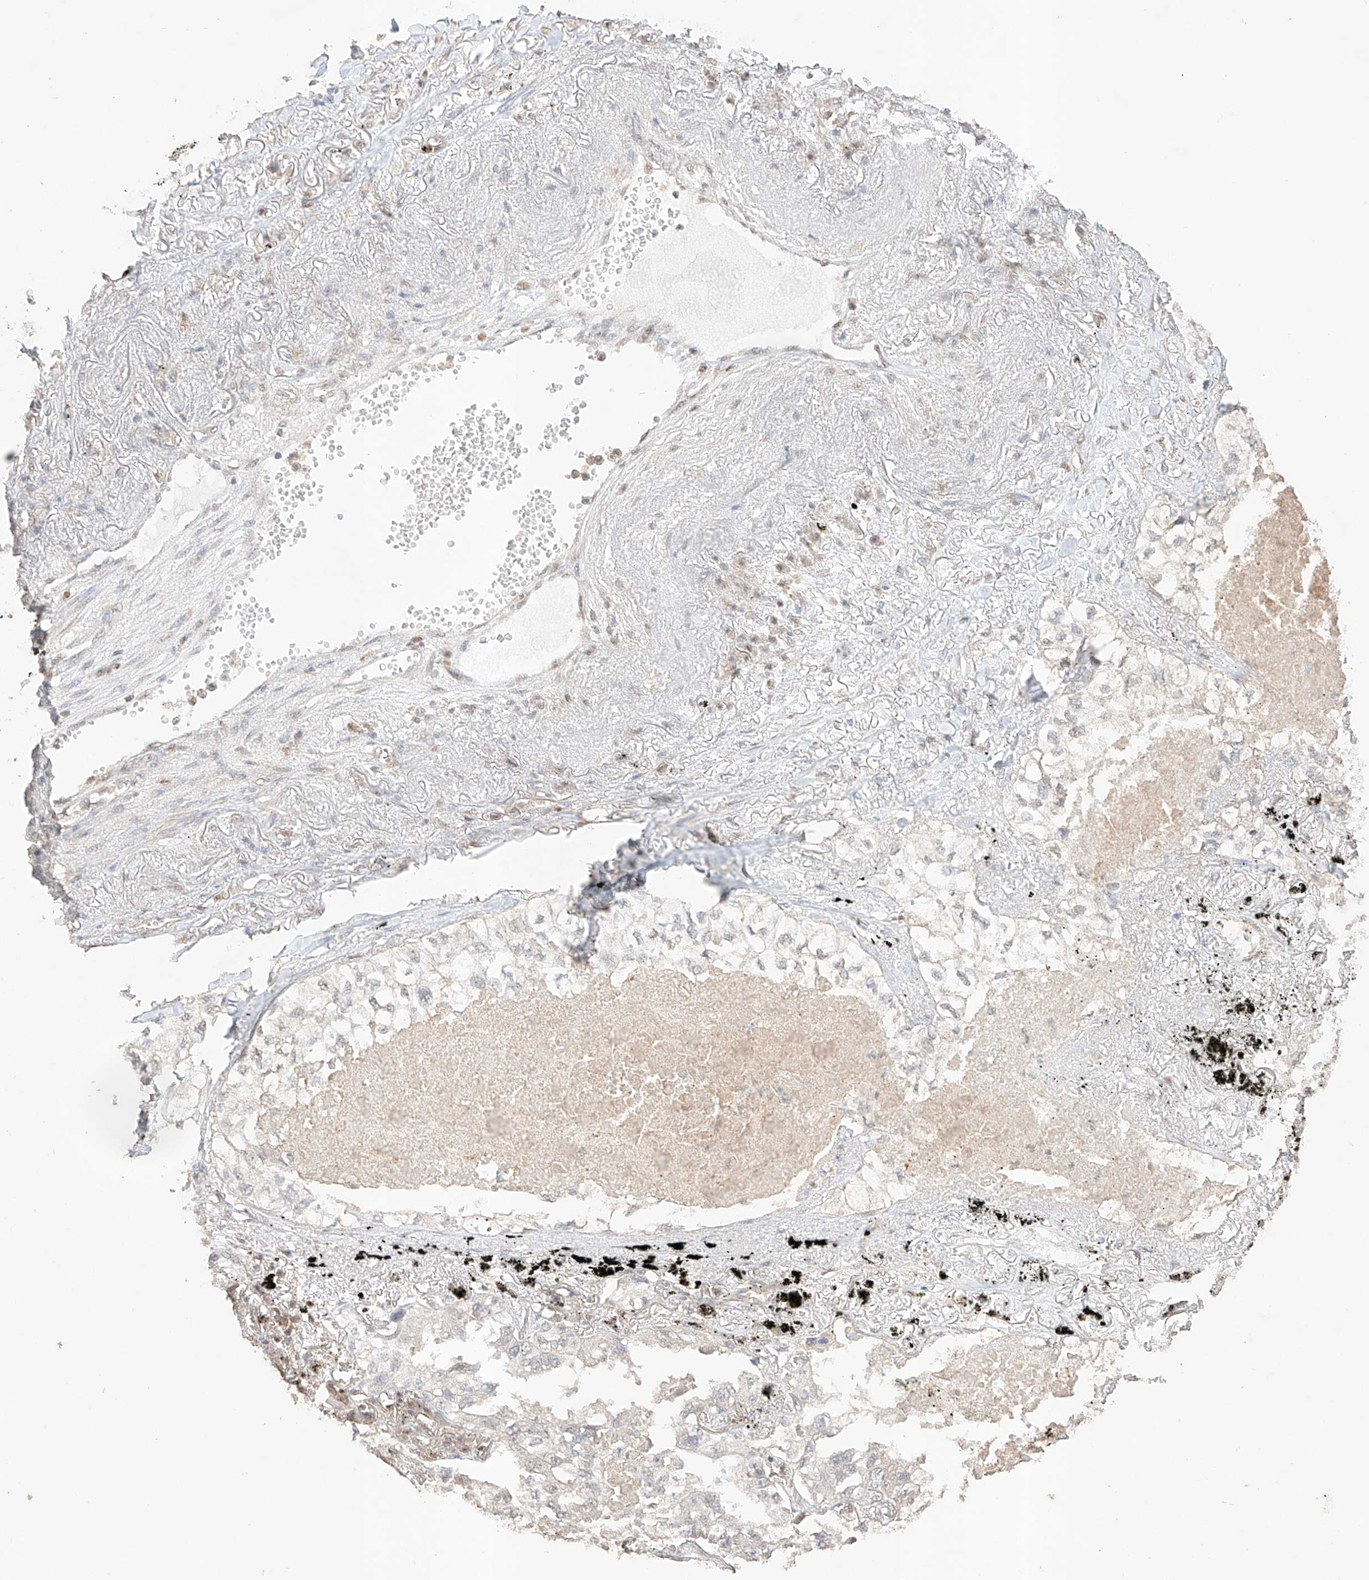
{"staining": {"intensity": "negative", "quantity": "none", "location": "none"}, "tissue": "lung cancer", "cell_type": "Tumor cells", "image_type": "cancer", "snomed": [{"axis": "morphology", "description": "Adenocarcinoma, NOS"}, {"axis": "topography", "description": "Lung"}], "caption": "High magnification brightfield microscopy of lung cancer stained with DAB (3,3'-diaminobenzidine) (brown) and counterstained with hematoxylin (blue): tumor cells show no significant expression. The staining is performed using DAB brown chromogen with nuclei counter-stained in using hematoxylin.", "gene": "APIP", "patient": {"sex": "male", "age": 65}}